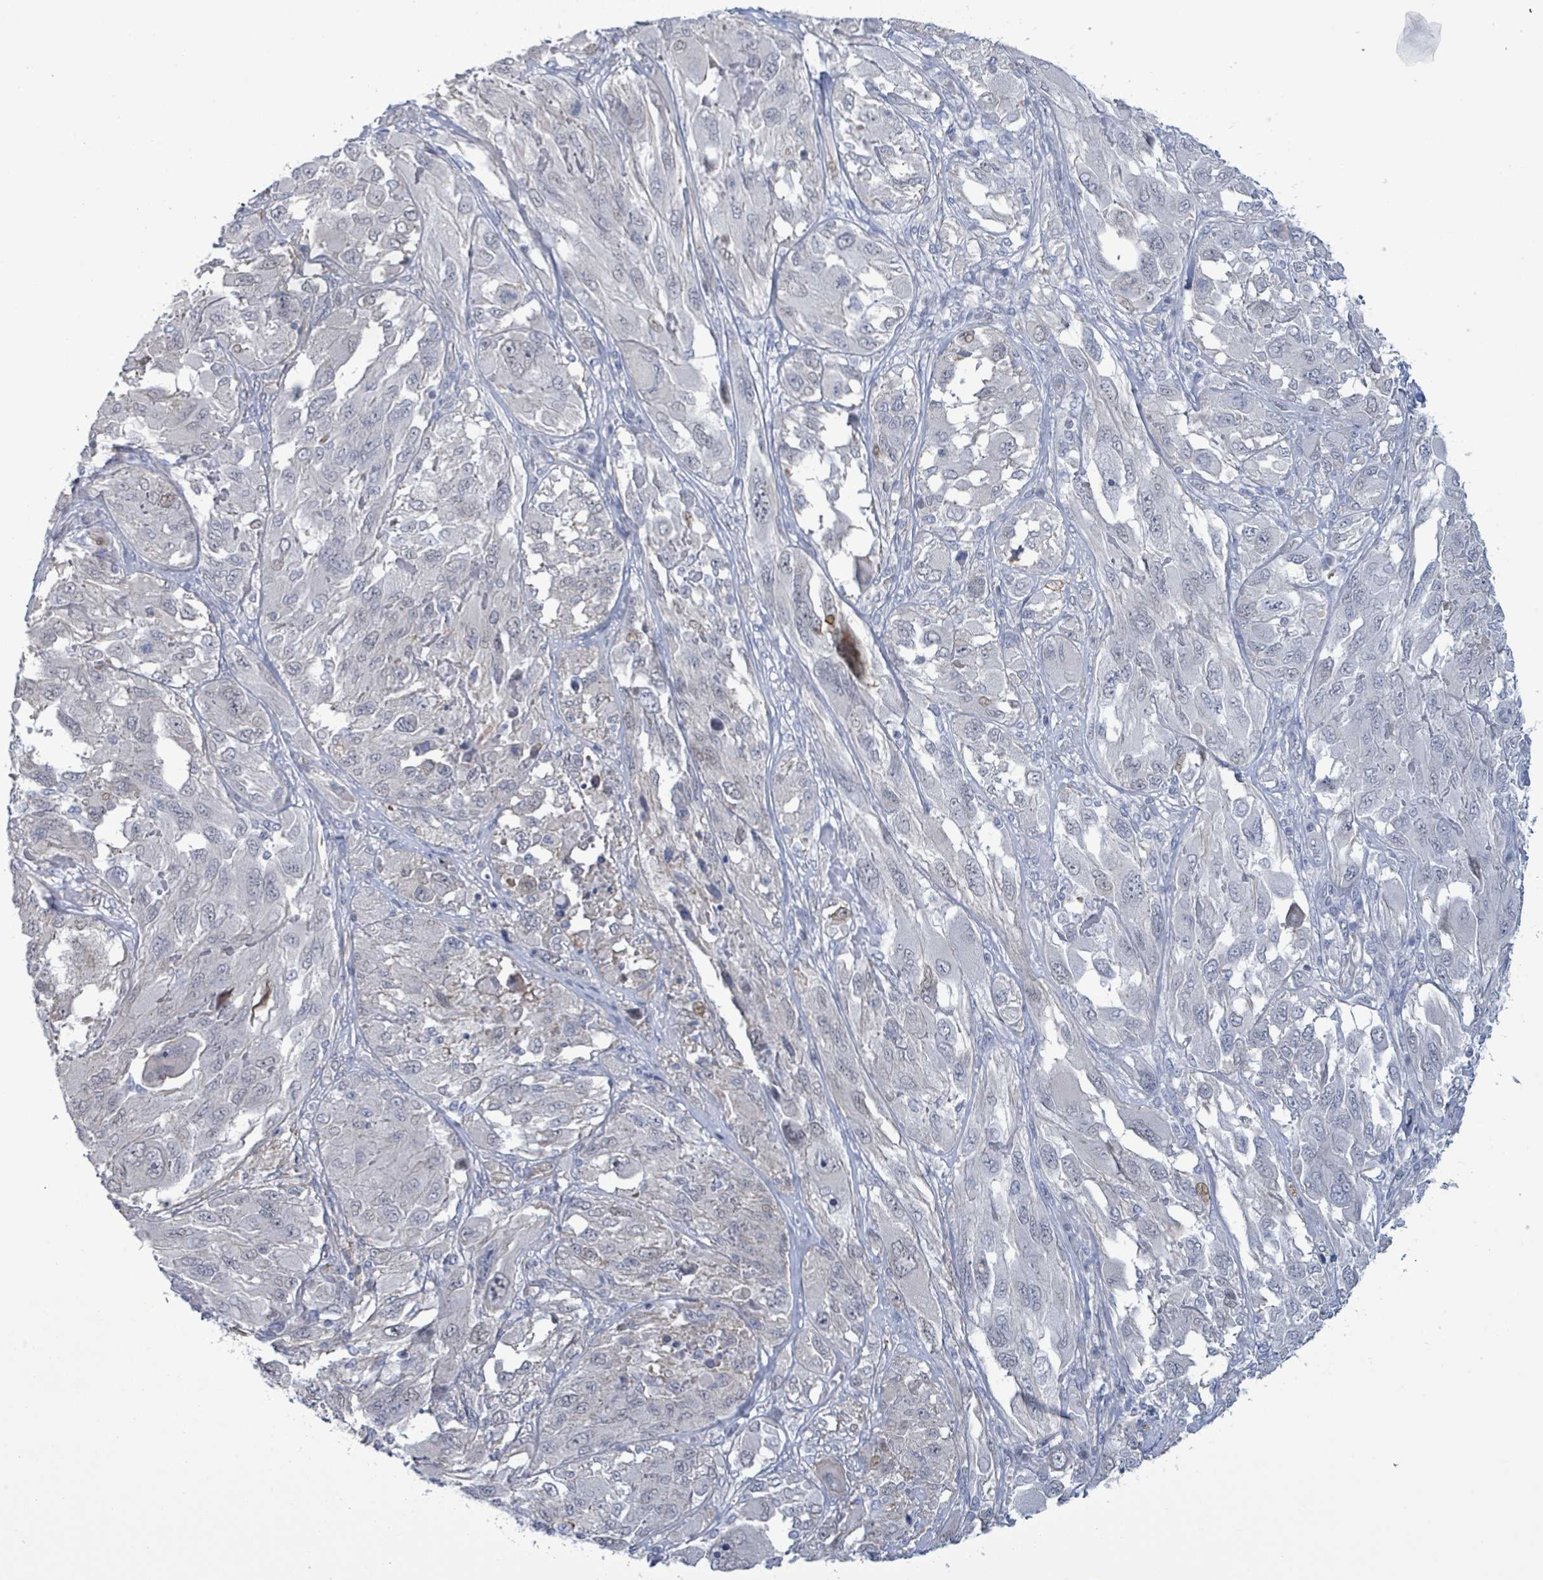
{"staining": {"intensity": "negative", "quantity": "none", "location": "none"}, "tissue": "melanoma", "cell_type": "Tumor cells", "image_type": "cancer", "snomed": [{"axis": "morphology", "description": "Malignant melanoma, NOS"}, {"axis": "topography", "description": "Skin"}], "caption": "IHC image of melanoma stained for a protein (brown), which displays no positivity in tumor cells.", "gene": "DMRTC1B", "patient": {"sex": "female", "age": 91}}